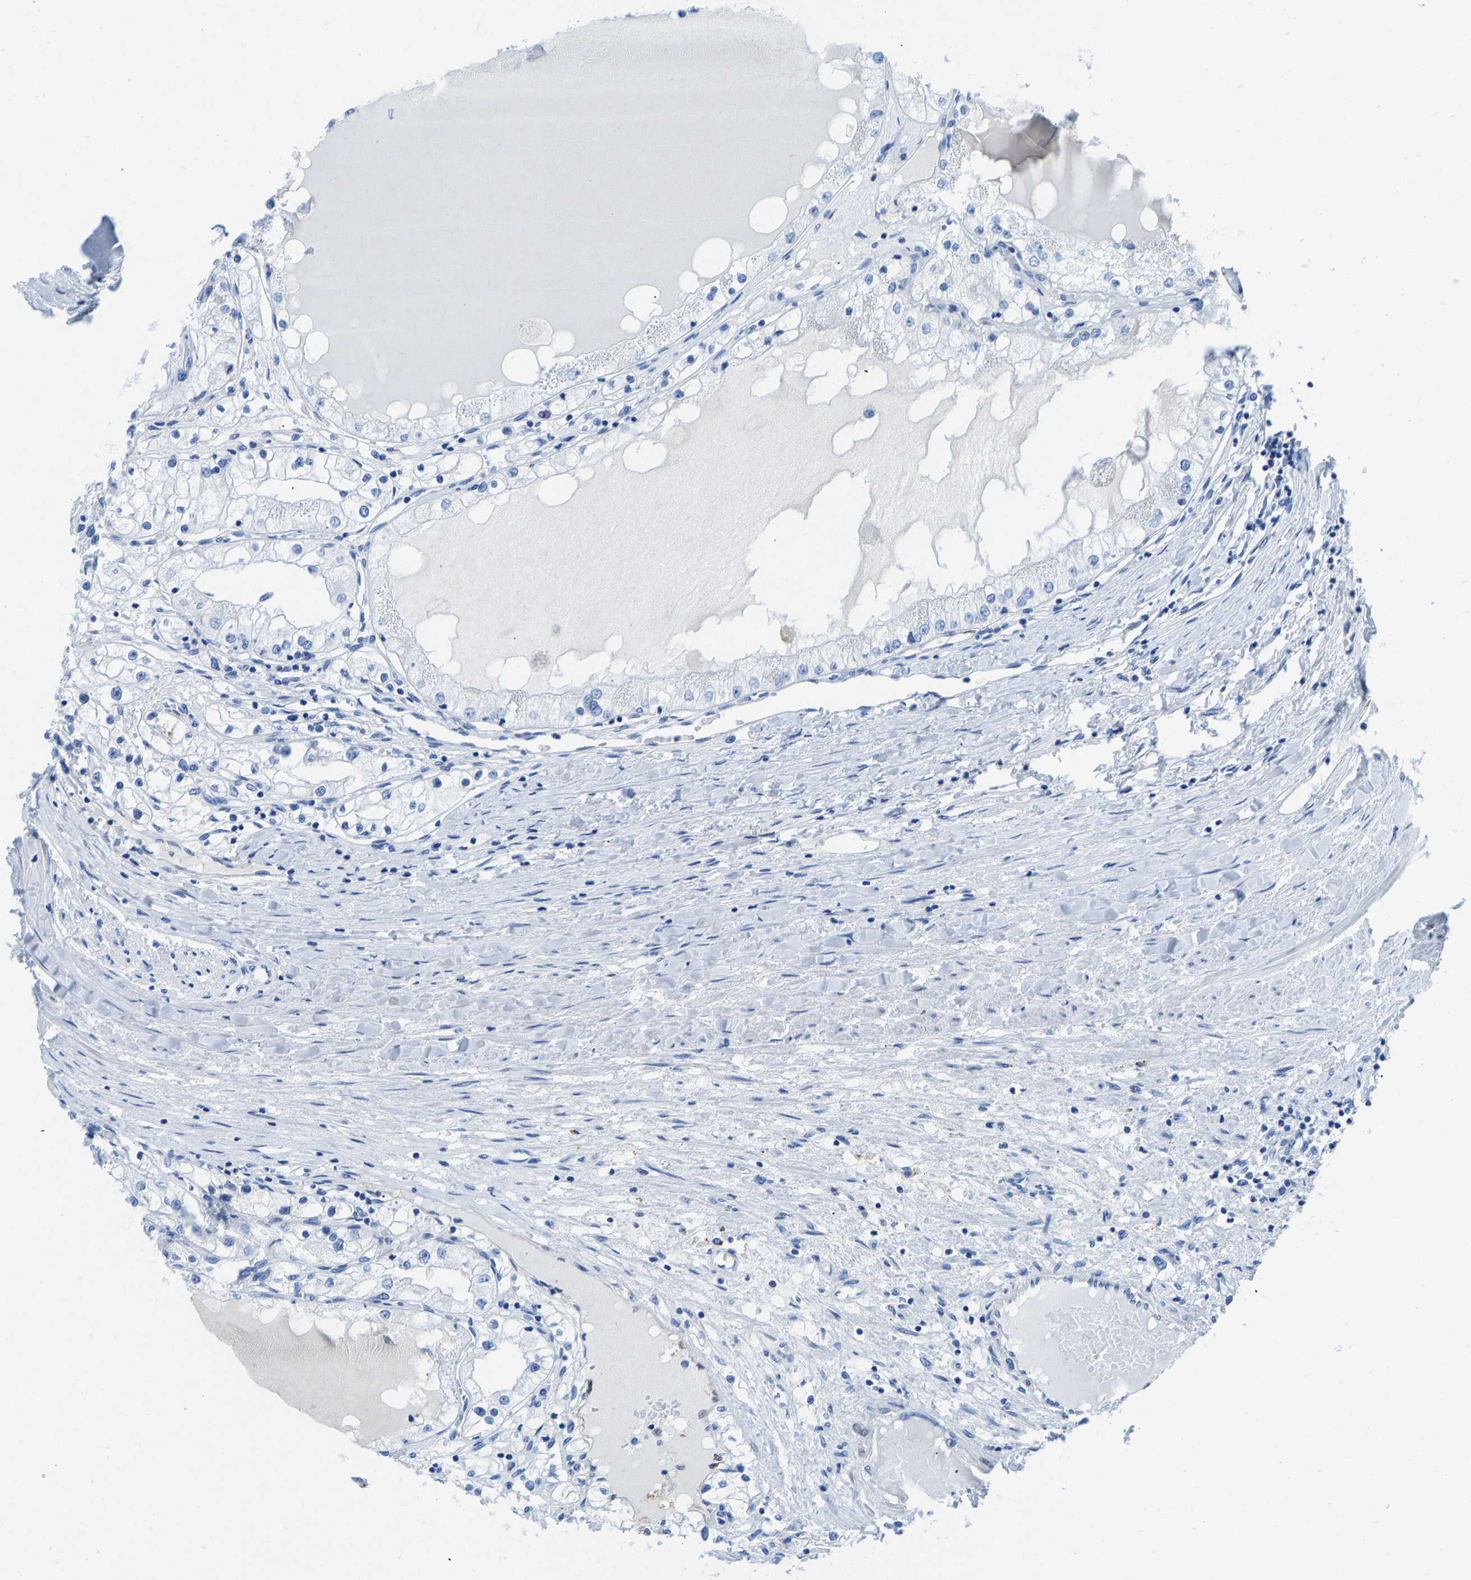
{"staining": {"intensity": "negative", "quantity": "none", "location": "none"}, "tissue": "renal cancer", "cell_type": "Tumor cells", "image_type": "cancer", "snomed": [{"axis": "morphology", "description": "Adenocarcinoma, NOS"}, {"axis": "topography", "description": "Kidney"}], "caption": "The histopathology image exhibits no staining of tumor cells in renal cancer (adenocarcinoma).", "gene": "NKAIN3", "patient": {"sex": "male", "age": 68}}